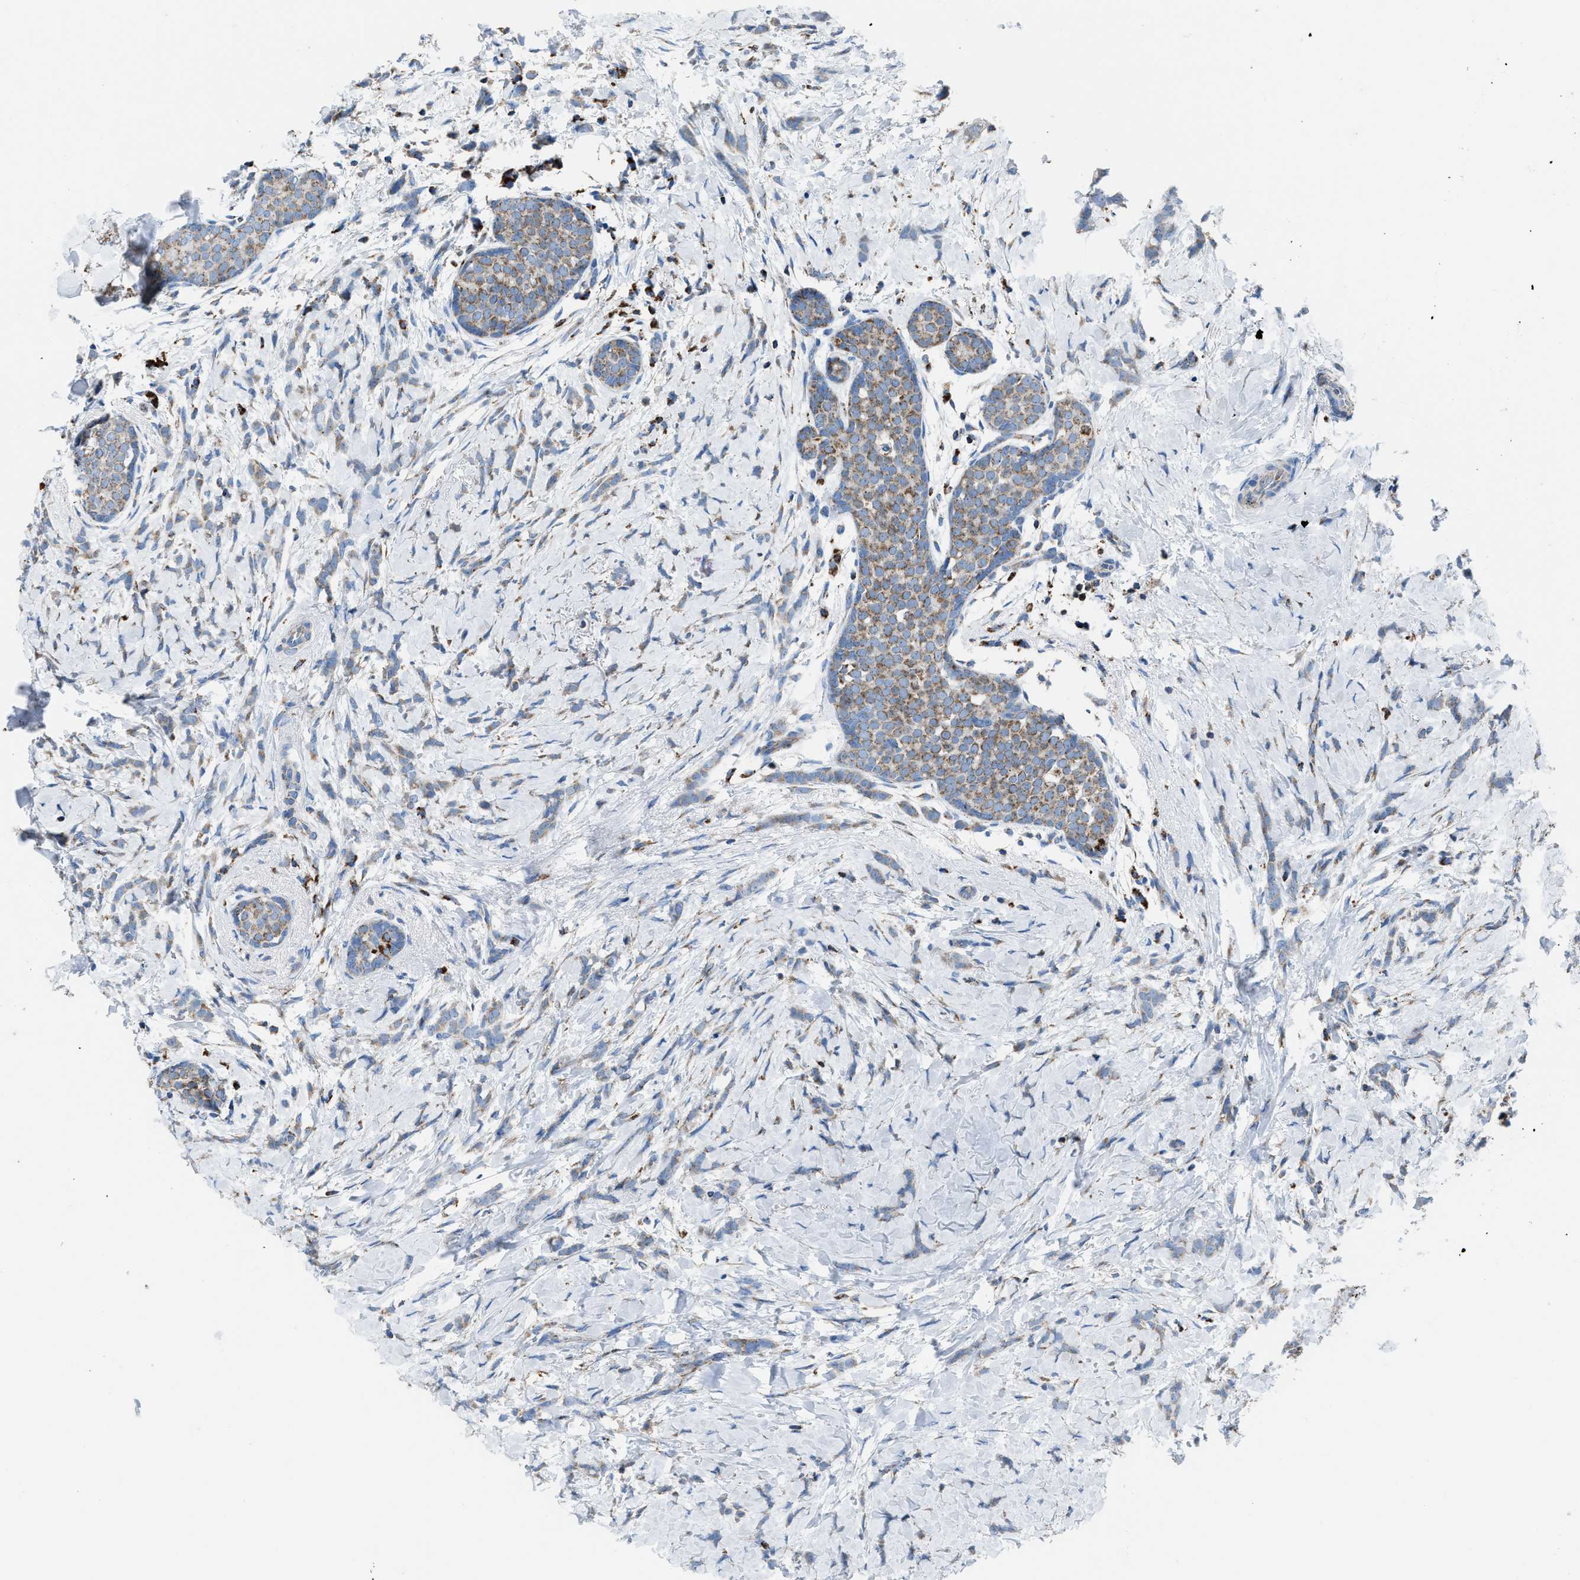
{"staining": {"intensity": "weak", "quantity": ">75%", "location": "cytoplasmic/membranous"}, "tissue": "breast cancer", "cell_type": "Tumor cells", "image_type": "cancer", "snomed": [{"axis": "morphology", "description": "Lobular carcinoma, in situ"}, {"axis": "morphology", "description": "Lobular carcinoma"}, {"axis": "topography", "description": "Breast"}], "caption": "Immunohistochemical staining of human lobular carcinoma (breast) exhibits low levels of weak cytoplasmic/membranous protein expression in about >75% of tumor cells.", "gene": "ETFB", "patient": {"sex": "female", "age": 41}}